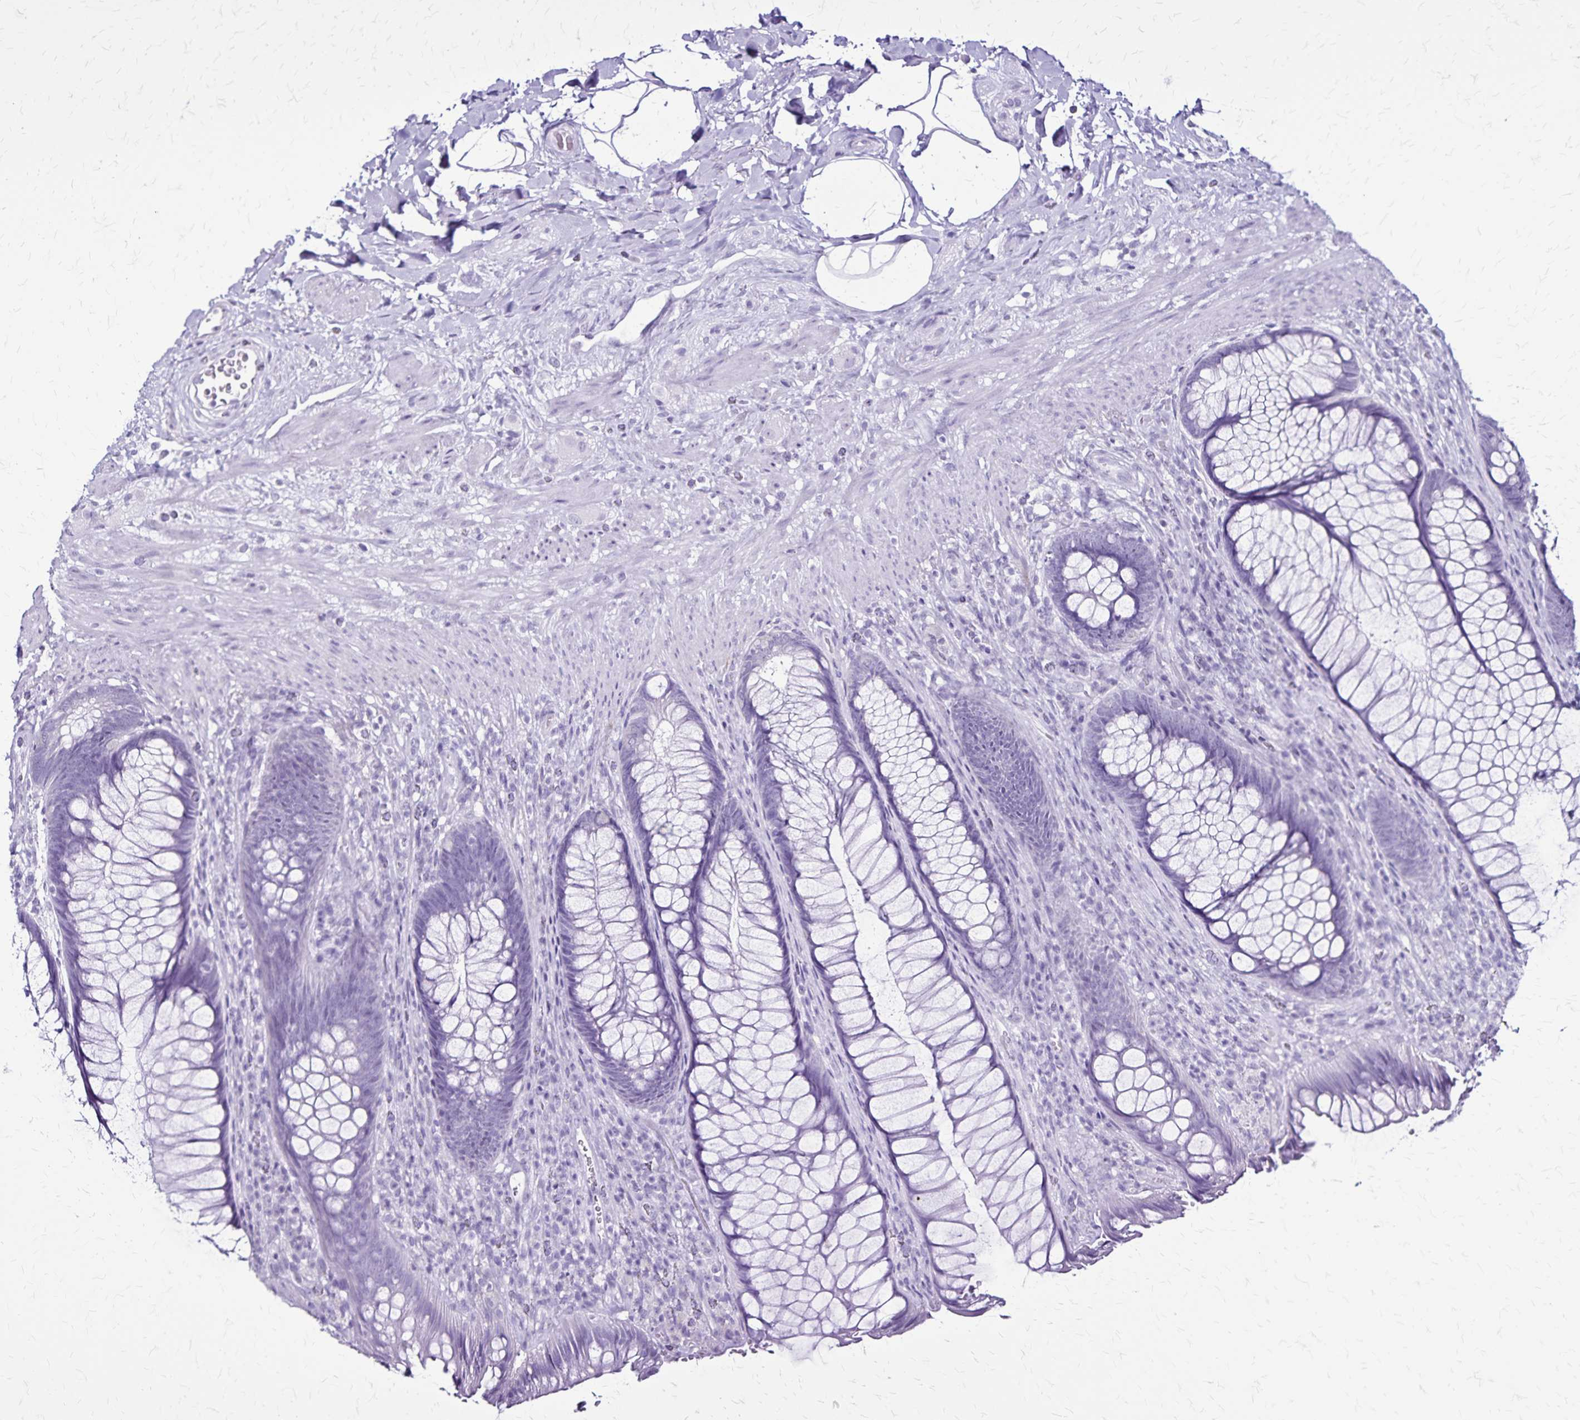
{"staining": {"intensity": "negative", "quantity": "none", "location": "none"}, "tissue": "rectum", "cell_type": "Glandular cells", "image_type": "normal", "snomed": [{"axis": "morphology", "description": "Normal tissue, NOS"}, {"axis": "topography", "description": "Smooth muscle"}, {"axis": "topography", "description": "Rectum"}], "caption": "The immunohistochemistry micrograph has no significant positivity in glandular cells of rectum. (Brightfield microscopy of DAB immunohistochemistry at high magnification).", "gene": "KRT2", "patient": {"sex": "male", "age": 53}}